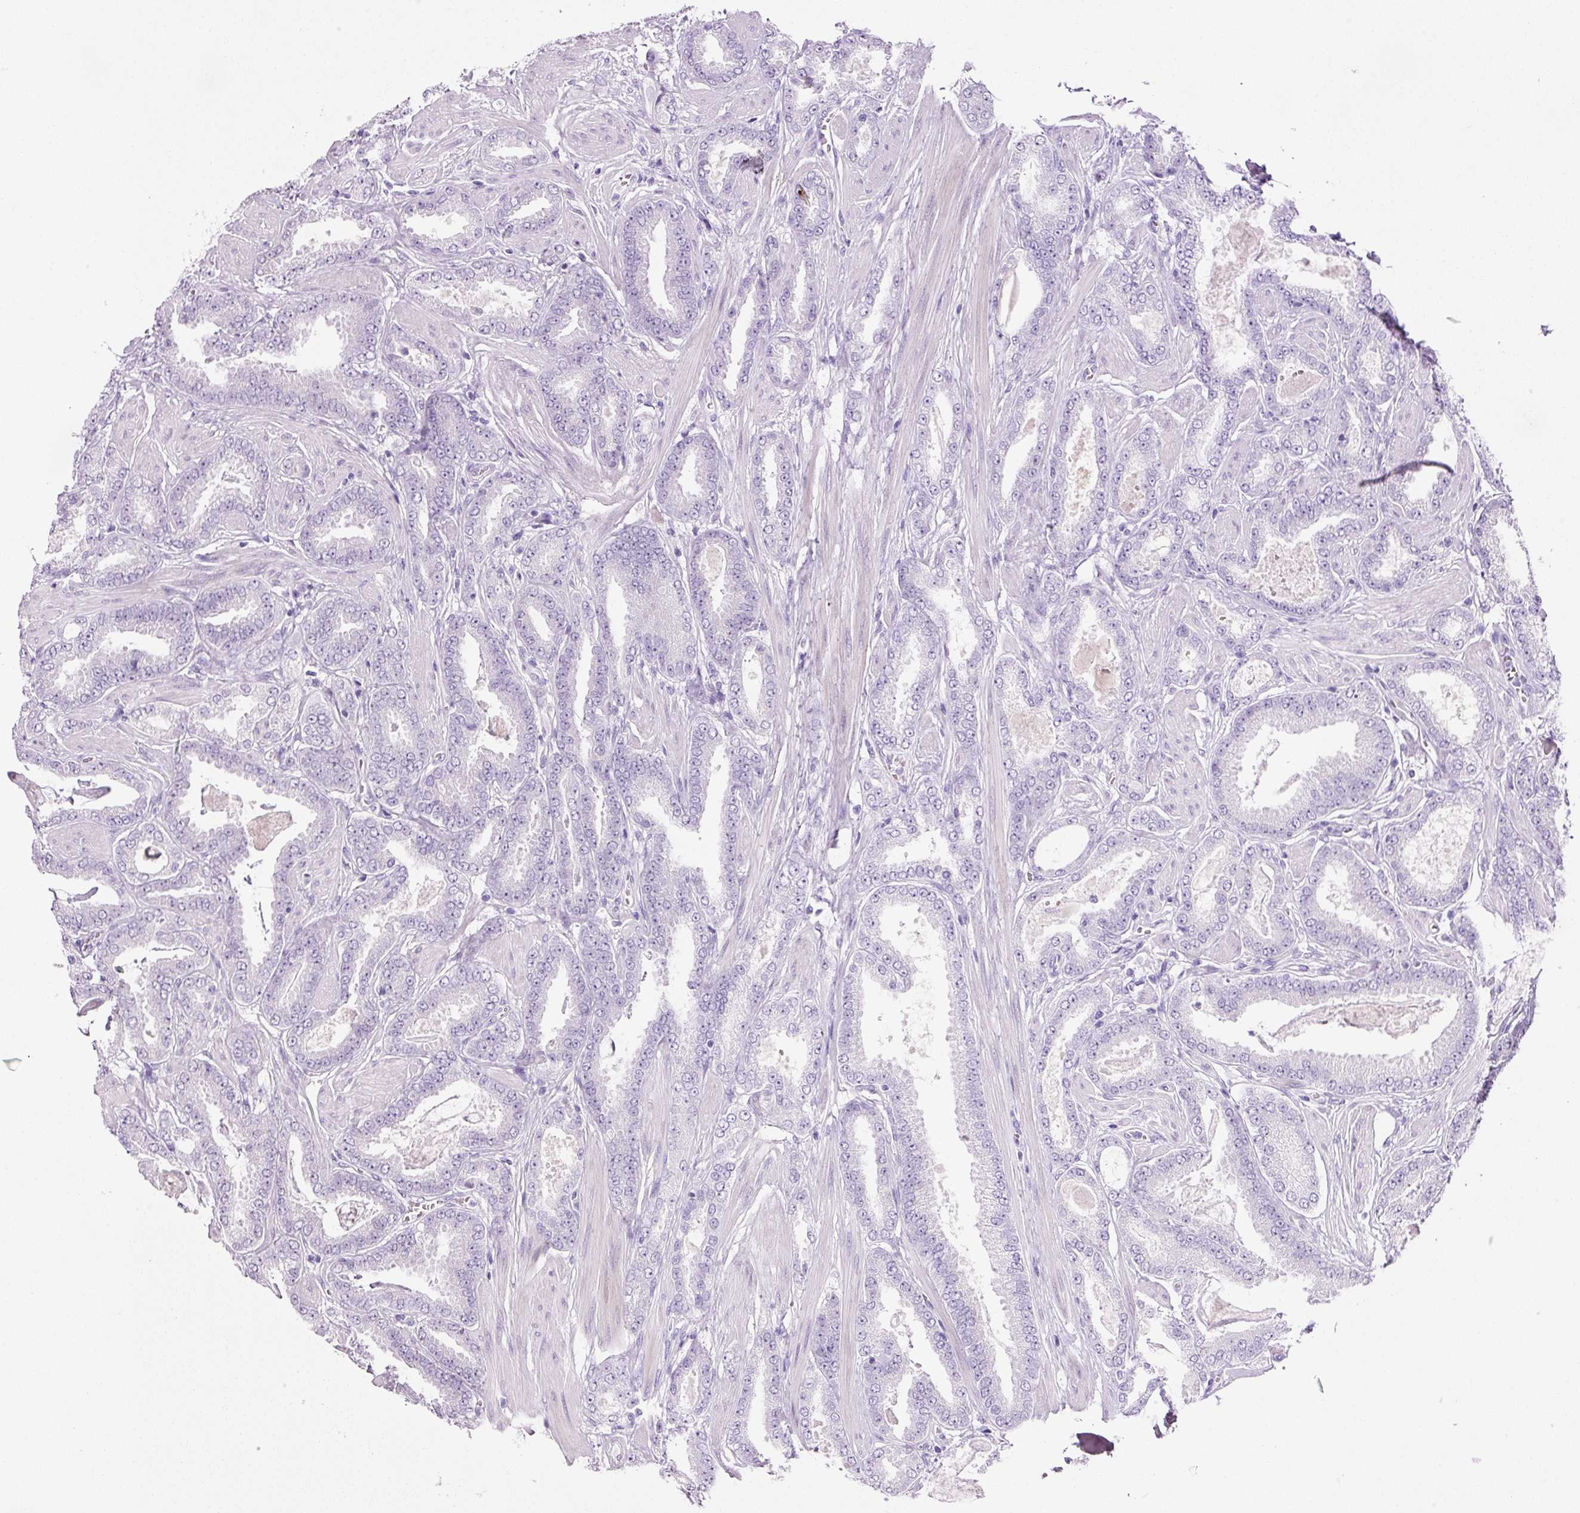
{"staining": {"intensity": "negative", "quantity": "none", "location": "none"}, "tissue": "prostate cancer", "cell_type": "Tumor cells", "image_type": "cancer", "snomed": [{"axis": "morphology", "description": "Adenocarcinoma, Low grade"}, {"axis": "topography", "description": "Prostate"}], "caption": "High power microscopy histopathology image of an immunohistochemistry (IHC) image of prostate adenocarcinoma (low-grade), revealing no significant expression in tumor cells.", "gene": "ANKRD20A1", "patient": {"sex": "male", "age": 42}}